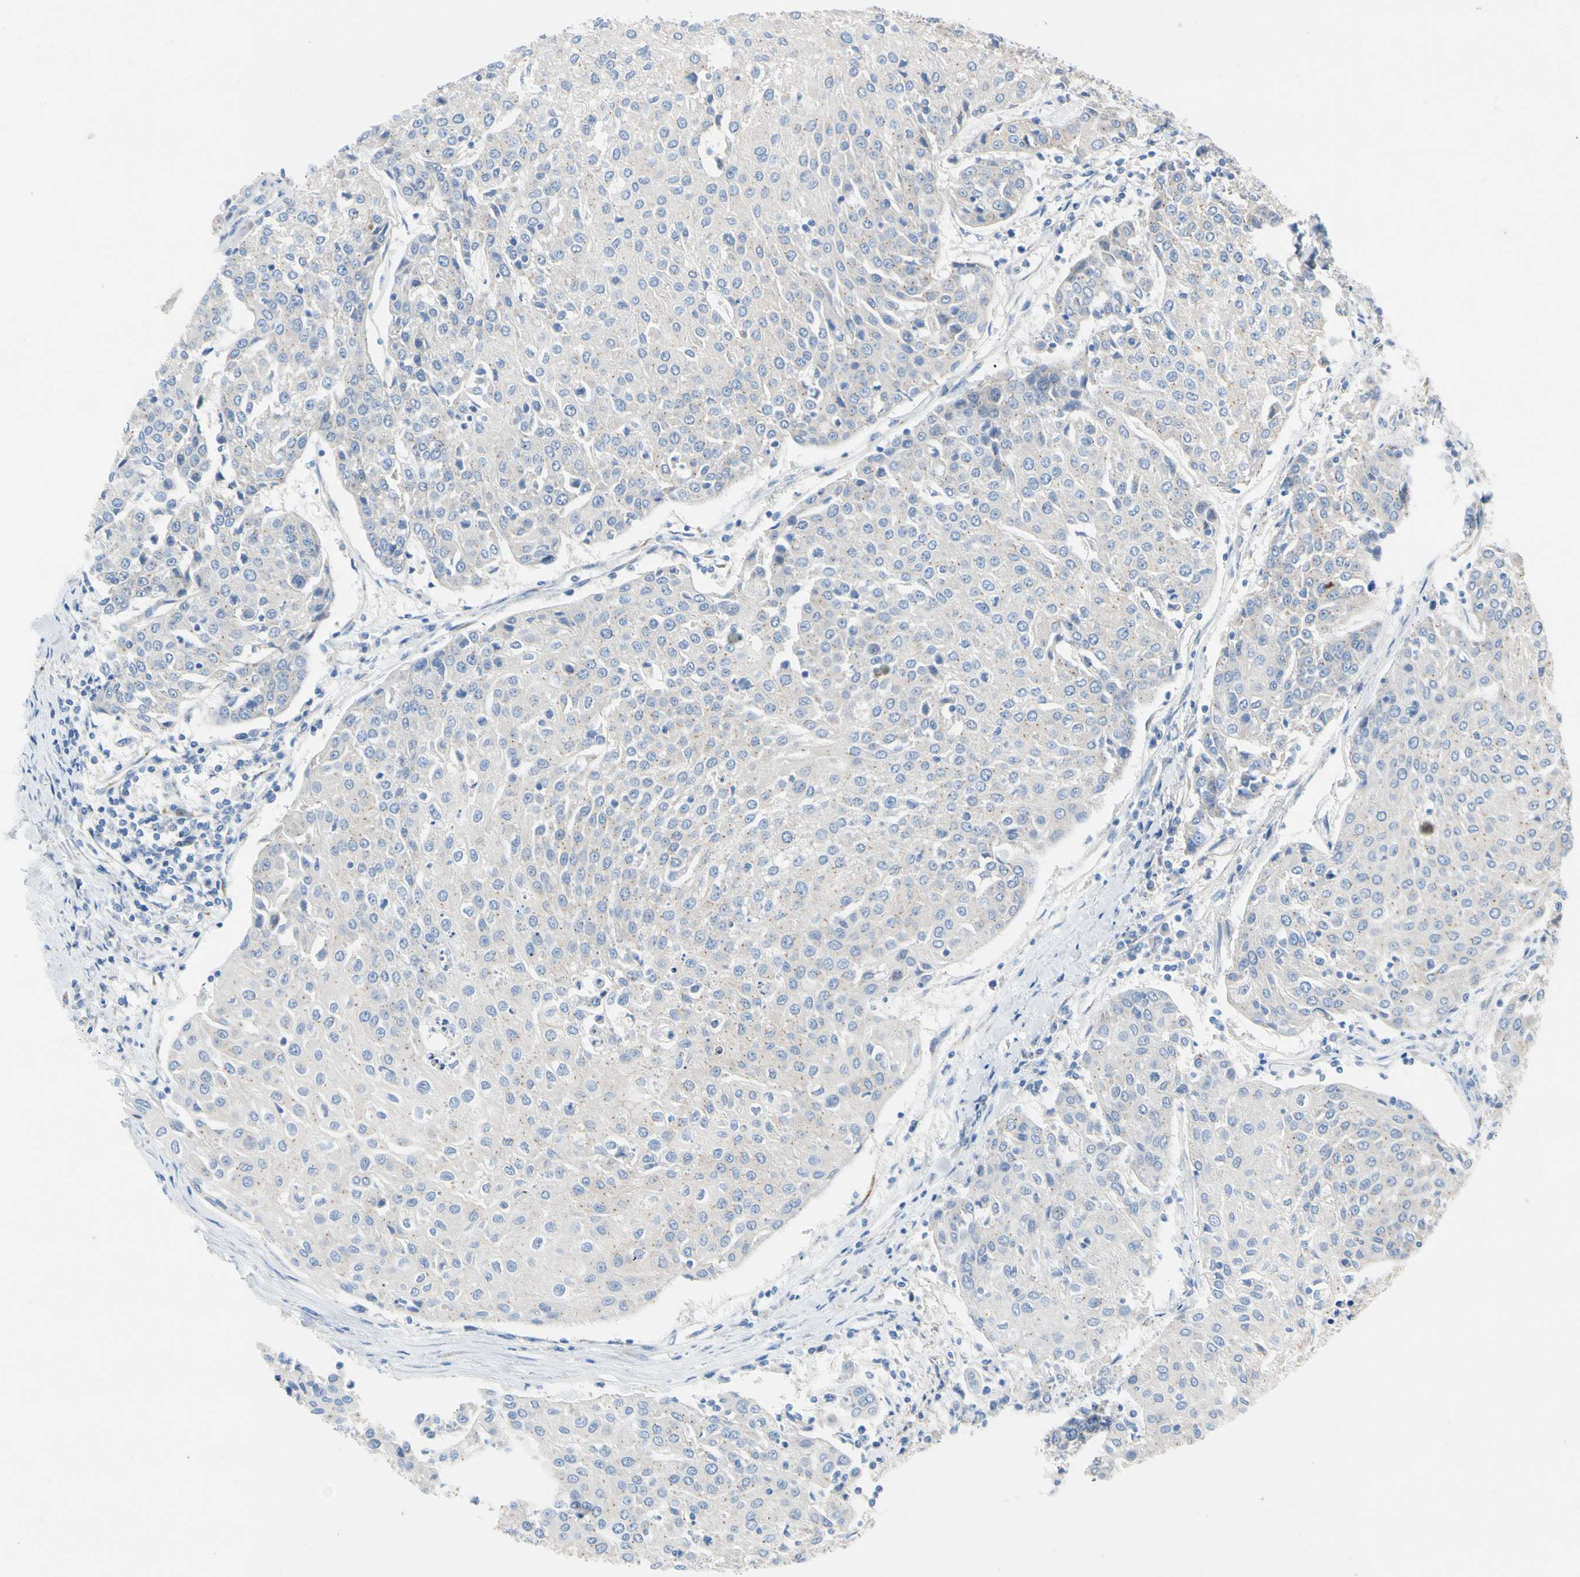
{"staining": {"intensity": "negative", "quantity": "none", "location": "none"}, "tissue": "urothelial cancer", "cell_type": "Tumor cells", "image_type": "cancer", "snomed": [{"axis": "morphology", "description": "Urothelial carcinoma, High grade"}, {"axis": "topography", "description": "Urinary bladder"}], "caption": "Photomicrograph shows no significant protein expression in tumor cells of urothelial cancer. (Stains: DAB (3,3'-diaminobenzidine) IHC with hematoxylin counter stain, Microscopy: brightfield microscopy at high magnification).", "gene": "GASK1B", "patient": {"sex": "female", "age": 85}}